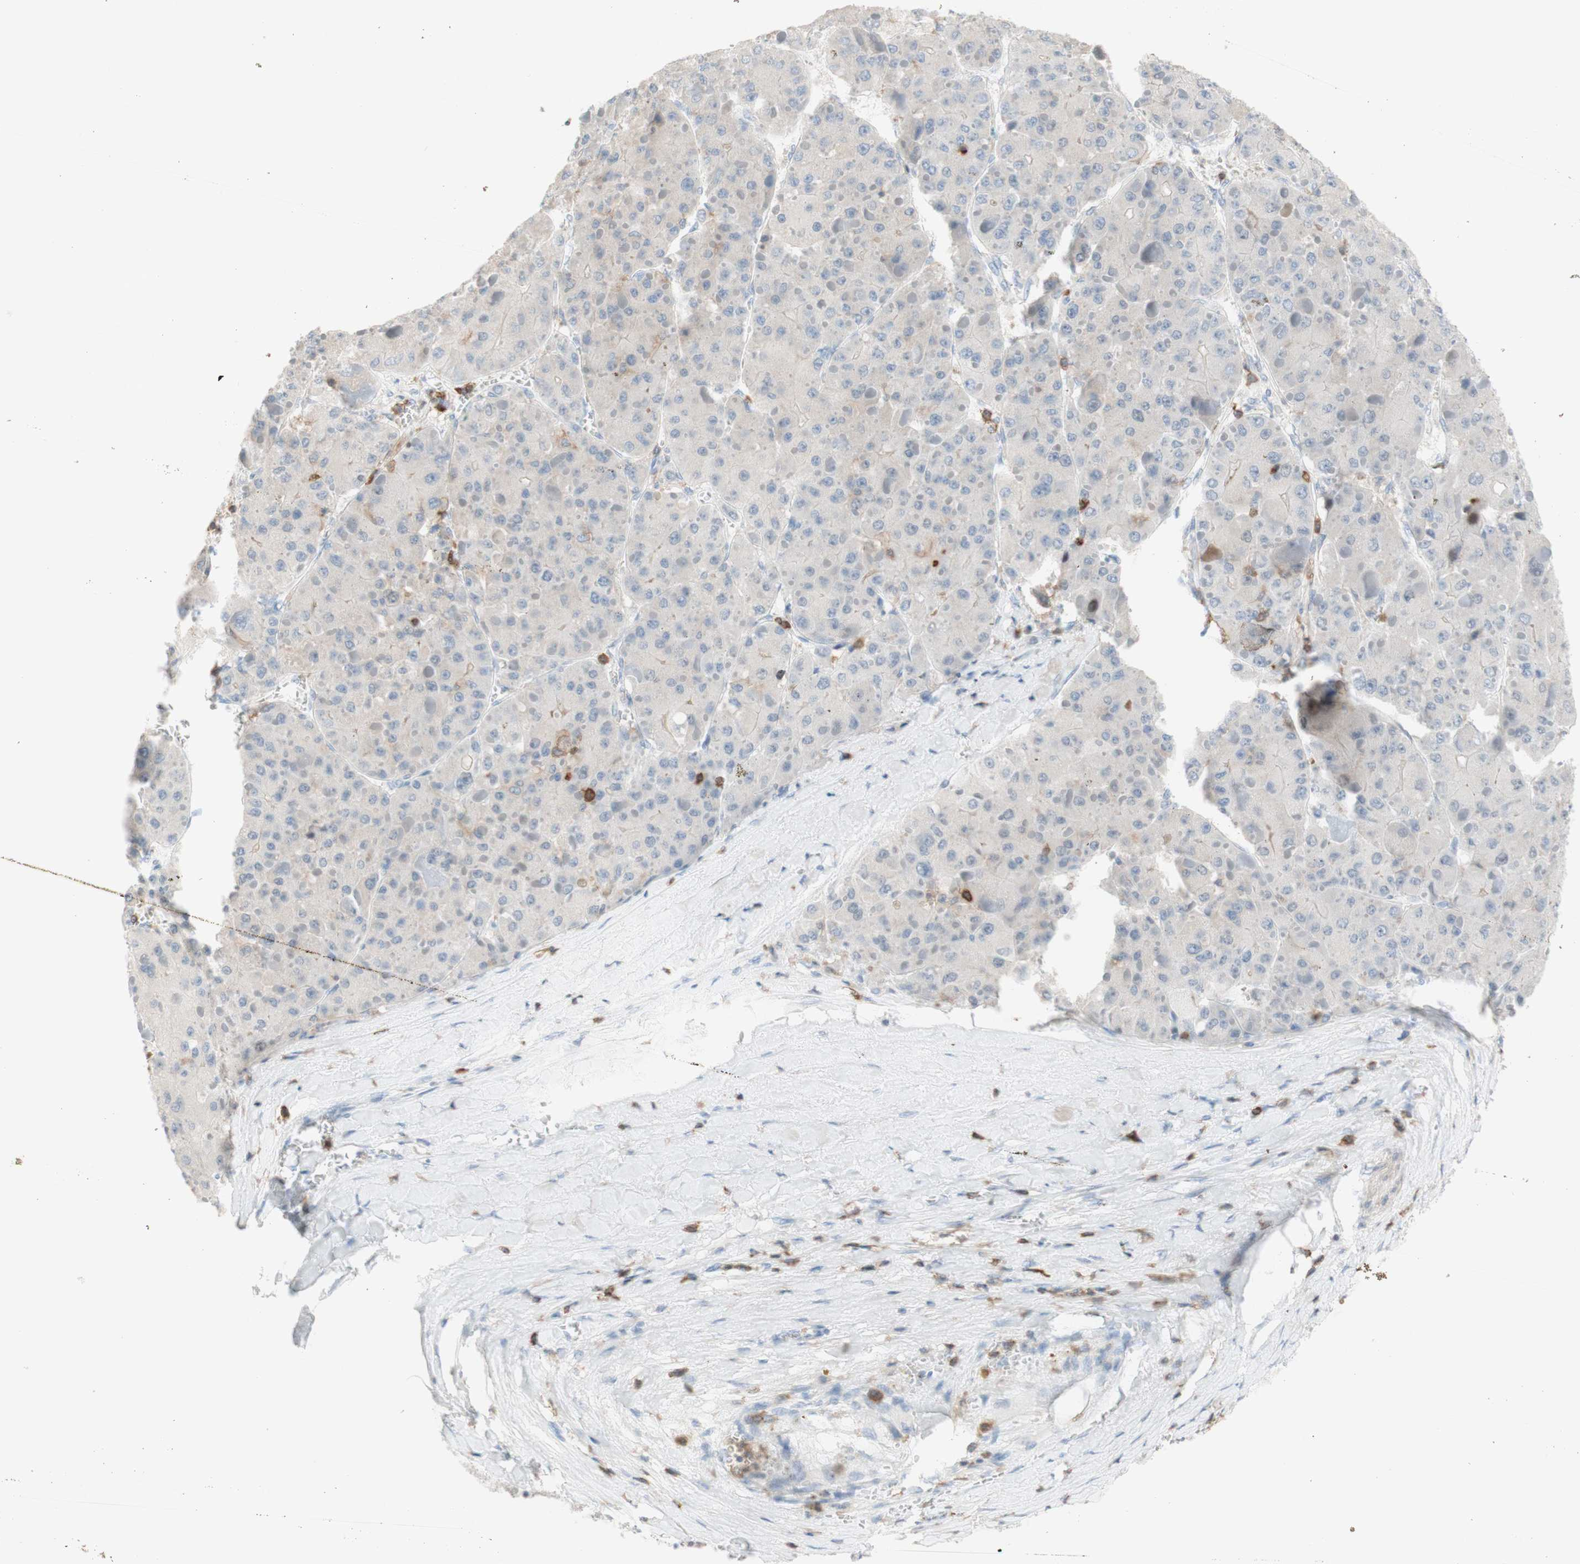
{"staining": {"intensity": "negative", "quantity": "none", "location": "none"}, "tissue": "liver cancer", "cell_type": "Tumor cells", "image_type": "cancer", "snomed": [{"axis": "morphology", "description": "Carcinoma, Hepatocellular, NOS"}, {"axis": "topography", "description": "Liver"}], "caption": "Immunohistochemical staining of liver cancer reveals no significant positivity in tumor cells.", "gene": "SPINK6", "patient": {"sex": "female", "age": 73}}